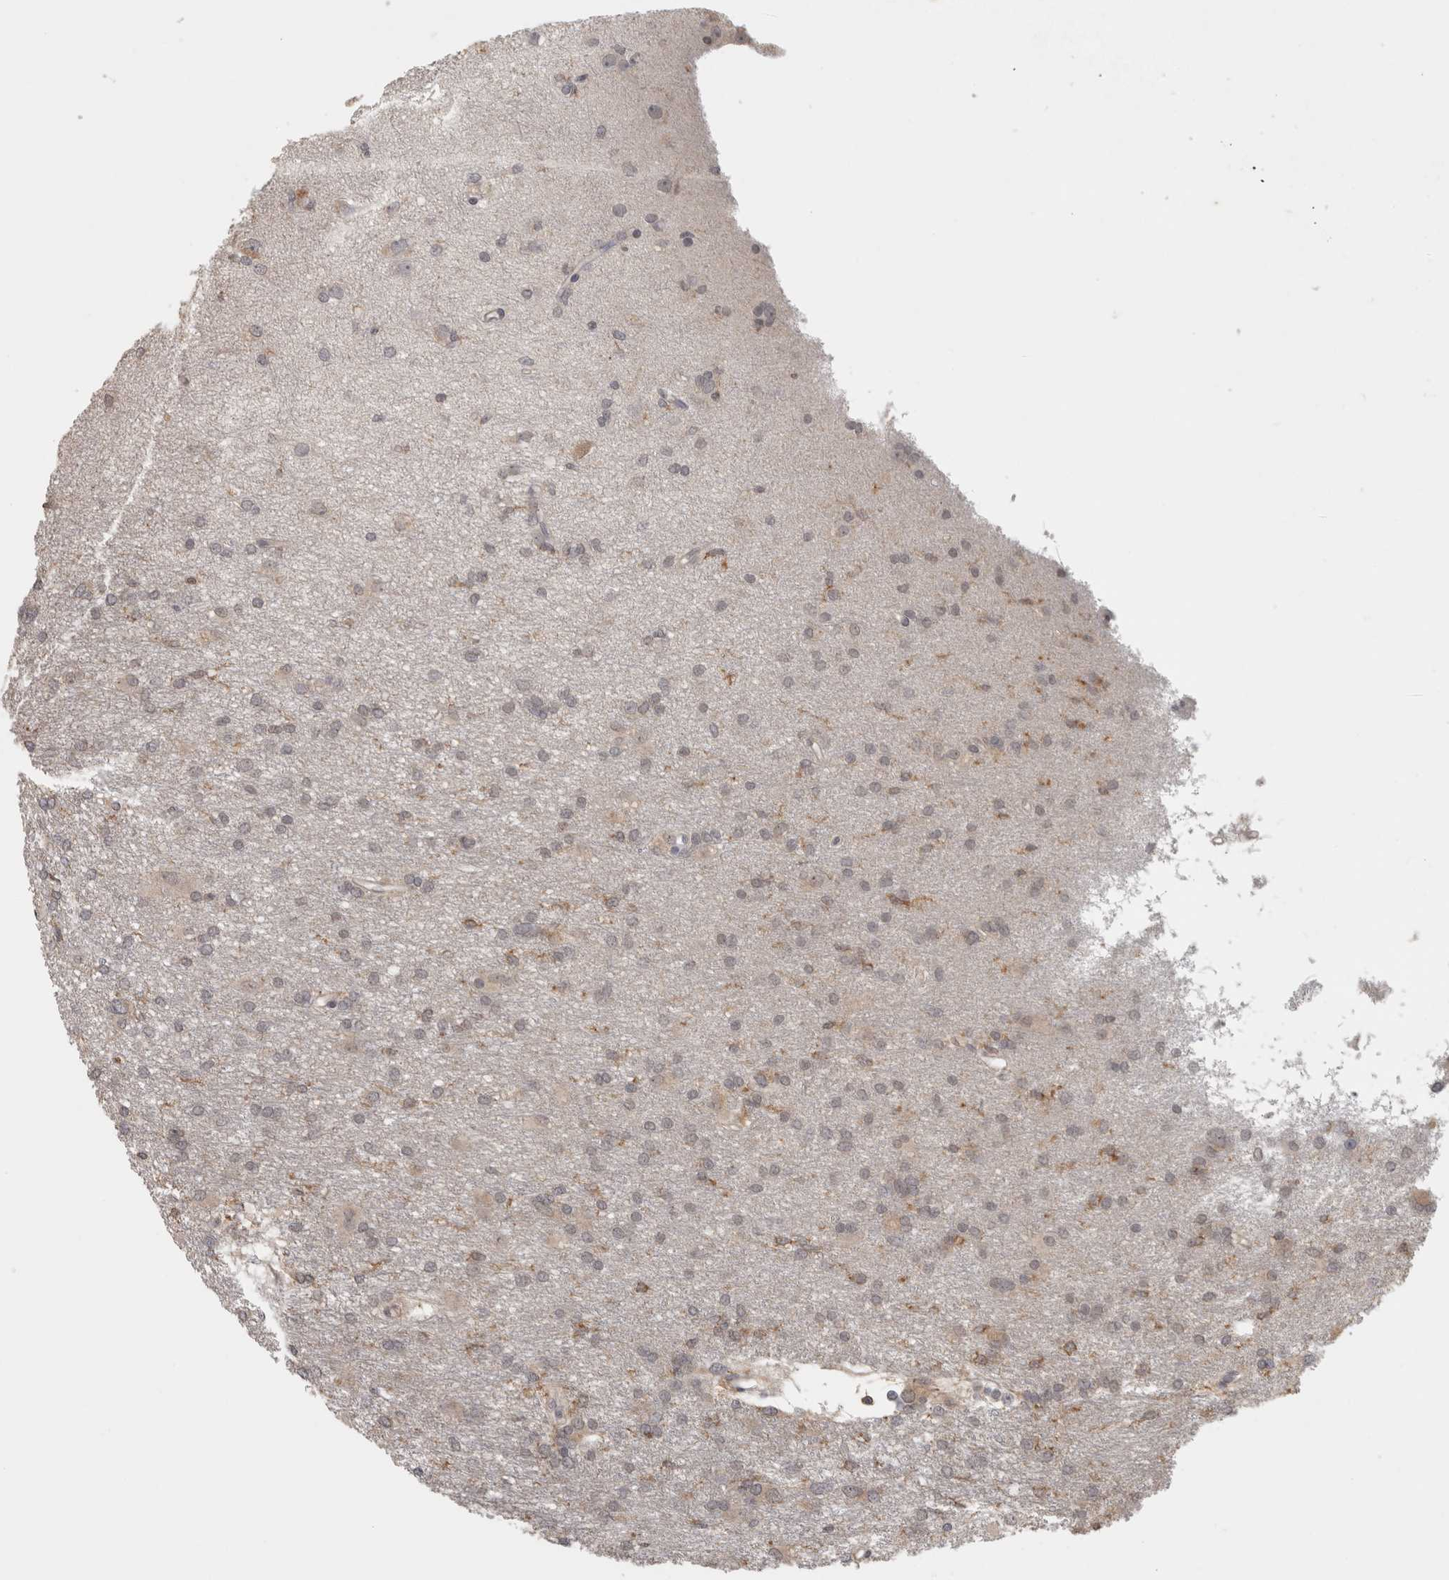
{"staining": {"intensity": "negative", "quantity": "none", "location": "none"}, "tissue": "glioma", "cell_type": "Tumor cells", "image_type": "cancer", "snomed": [{"axis": "morphology", "description": "Glioma, malignant, High grade"}, {"axis": "topography", "description": "Brain"}], "caption": "The immunohistochemistry (IHC) histopathology image has no significant staining in tumor cells of malignant glioma (high-grade) tissue.", "gene": "HAVCR2", "patient": {"sex": "female", "age": 59}}